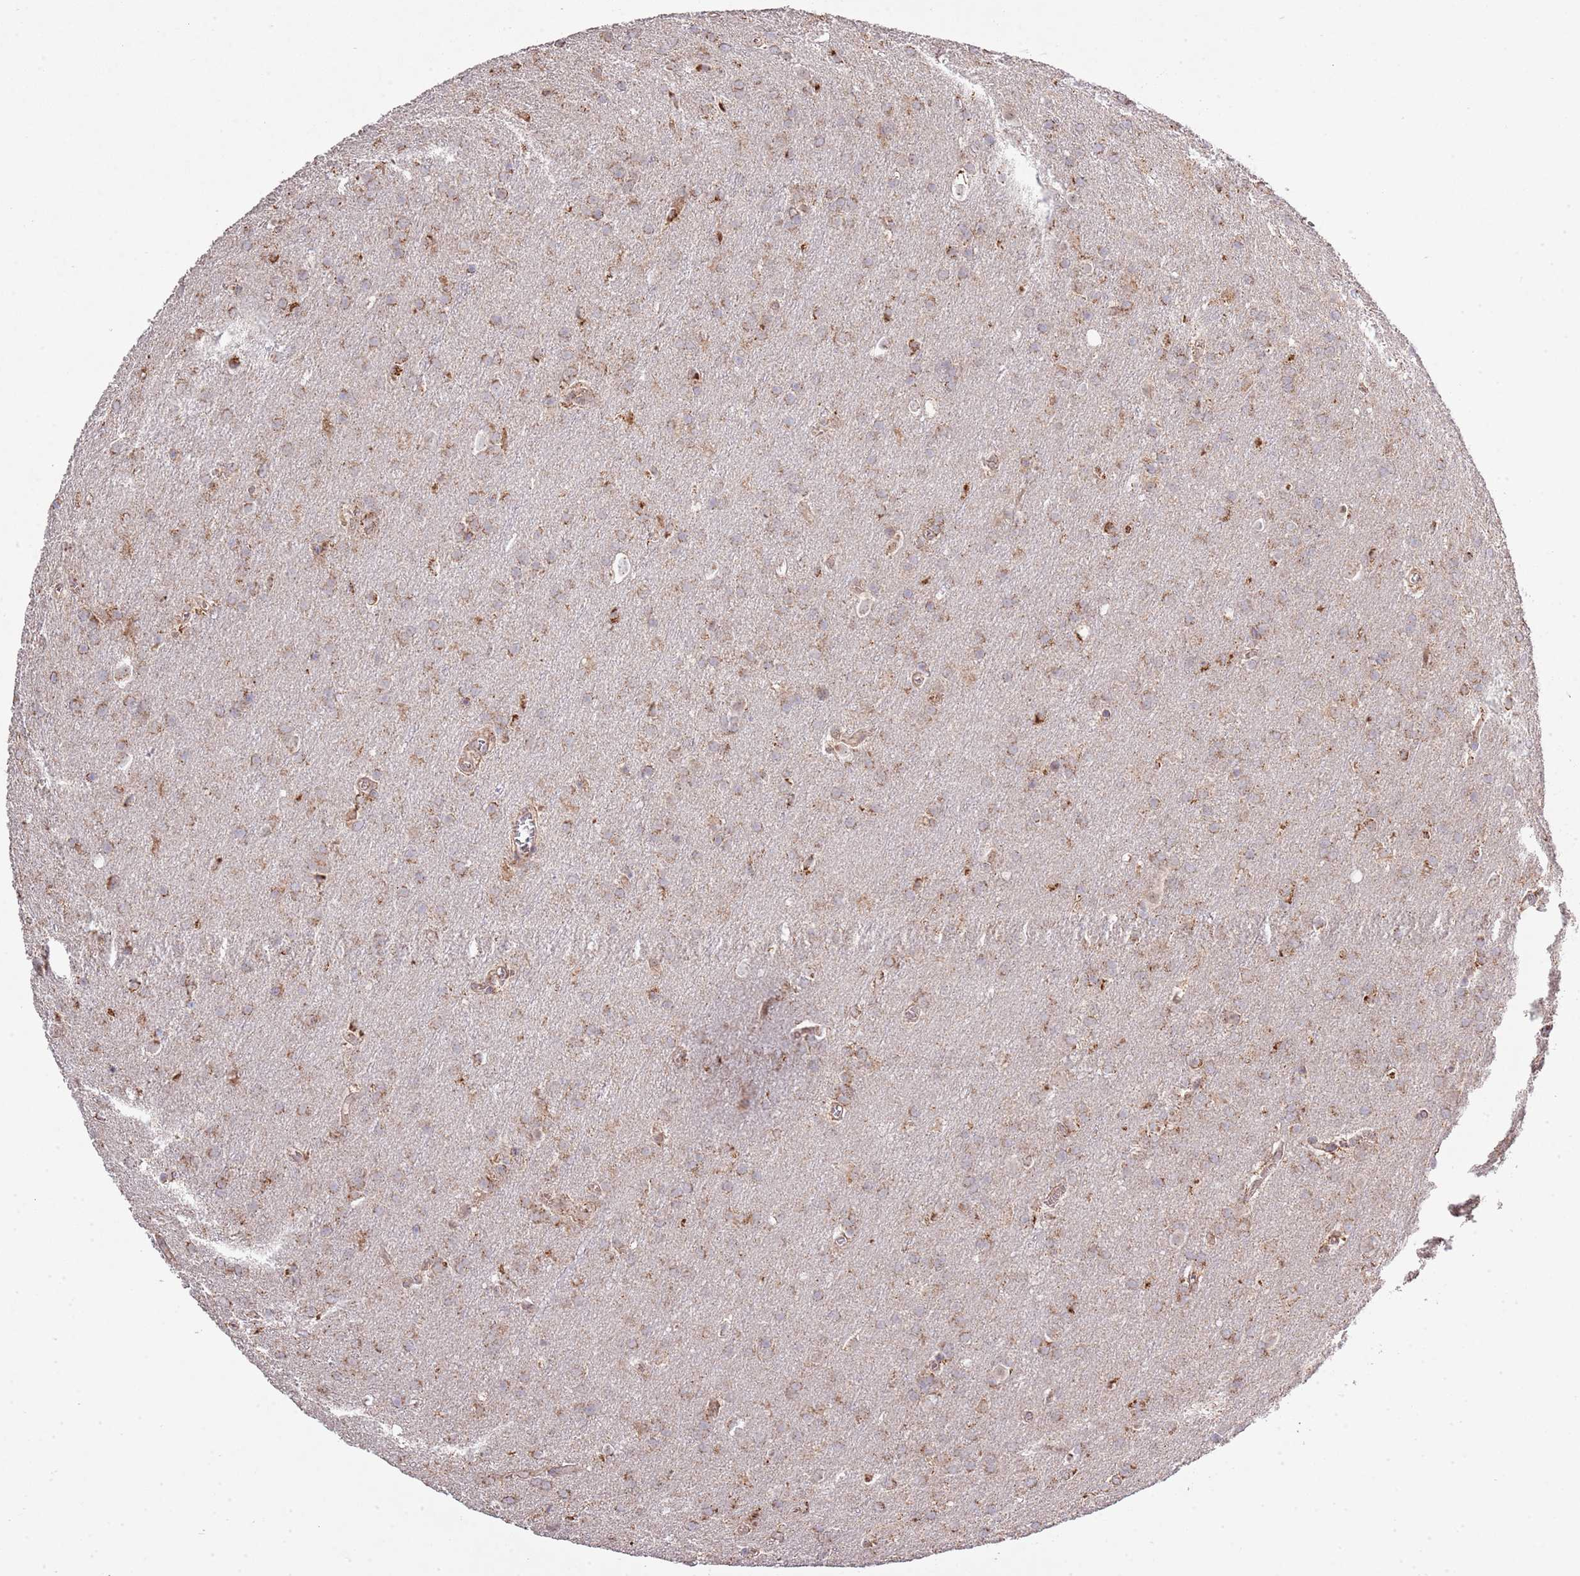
{"staining": {"intensity": "moderate", "quantity": "25%-75%", "location": "cytoplasmic/membranous"}, "tissue": "glioma", "cell_type": "Tumor cells", "image_type": "cancer", "snomed": [{"axis": "morphology", "description": "Glioma, malignant, Low grade"}, {"axis": "topography", "description": "Brain"}], "caption": "Protein expression analysis of glioma shows moderate cytoplasmic/membranous staining in approximately 25%-75% of tumor cells. (IHC, brightfield microscopy, high magnification).", "gene": "IVD", "patient": {"sex": "female", "age": 32}}